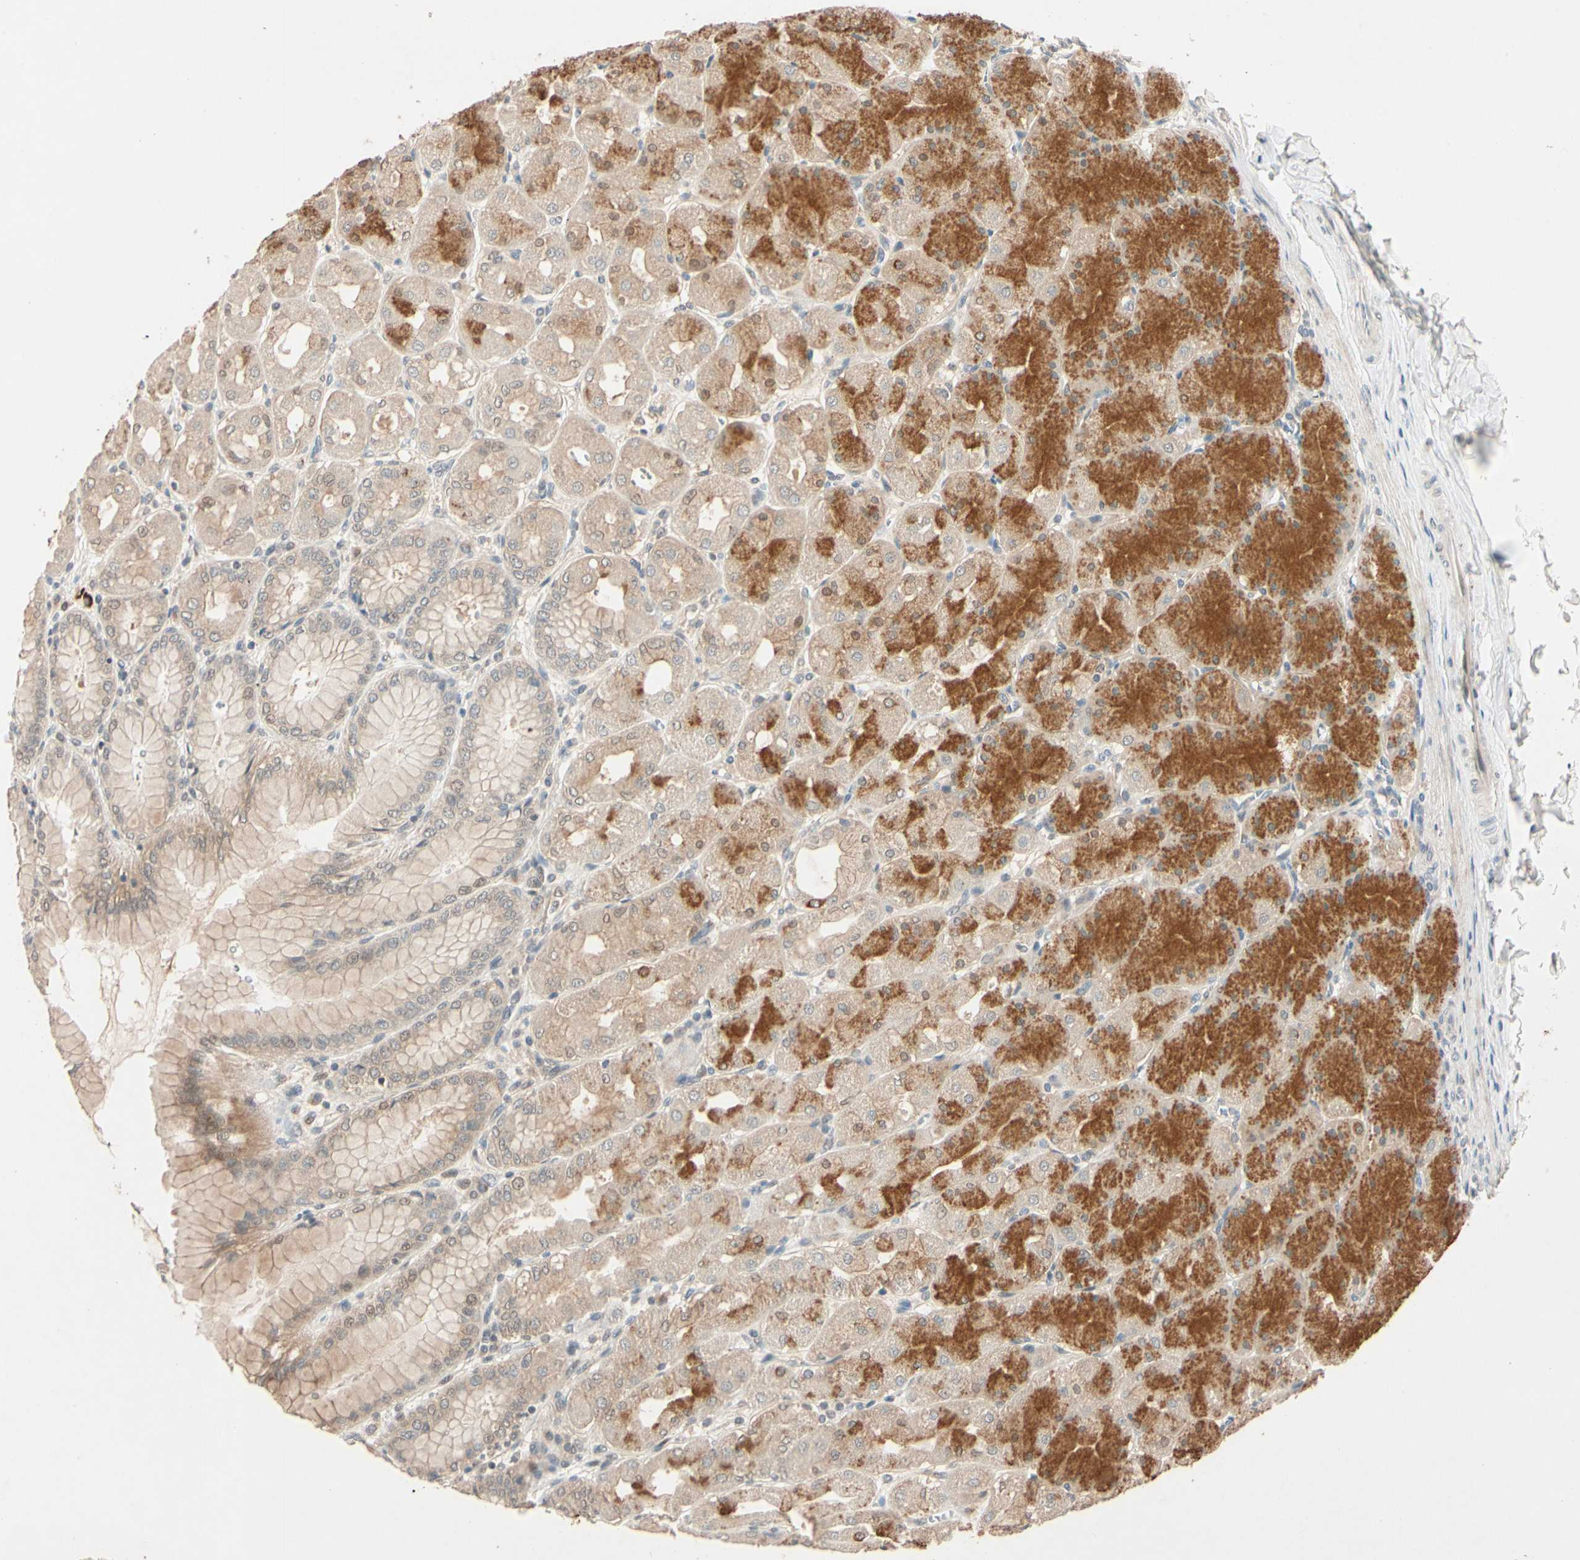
{"staining": {"intensity": "moderate", "quantity": "25%-75%", "location": "cytoplasmic/membranous"}, "tissue": "stomach", "cell_type": "Glandular cells", "image_type": "normal", "snomed": [{"axis": "morphology", "description": "Normal tissue, NOS"}, {"axis": "topography", "description": "Stomach, upper"}], "caption": "Immunohistochemical staining of benign stomach shows medium levels of moderate cytoplasmic/membranous expression in about 25%-75% of glandular cells. (DAB = brown stain, brightfield microscopy at high magnification).", "gene": "ACSL5", "patient": {"sex": "female", "age": 56}}